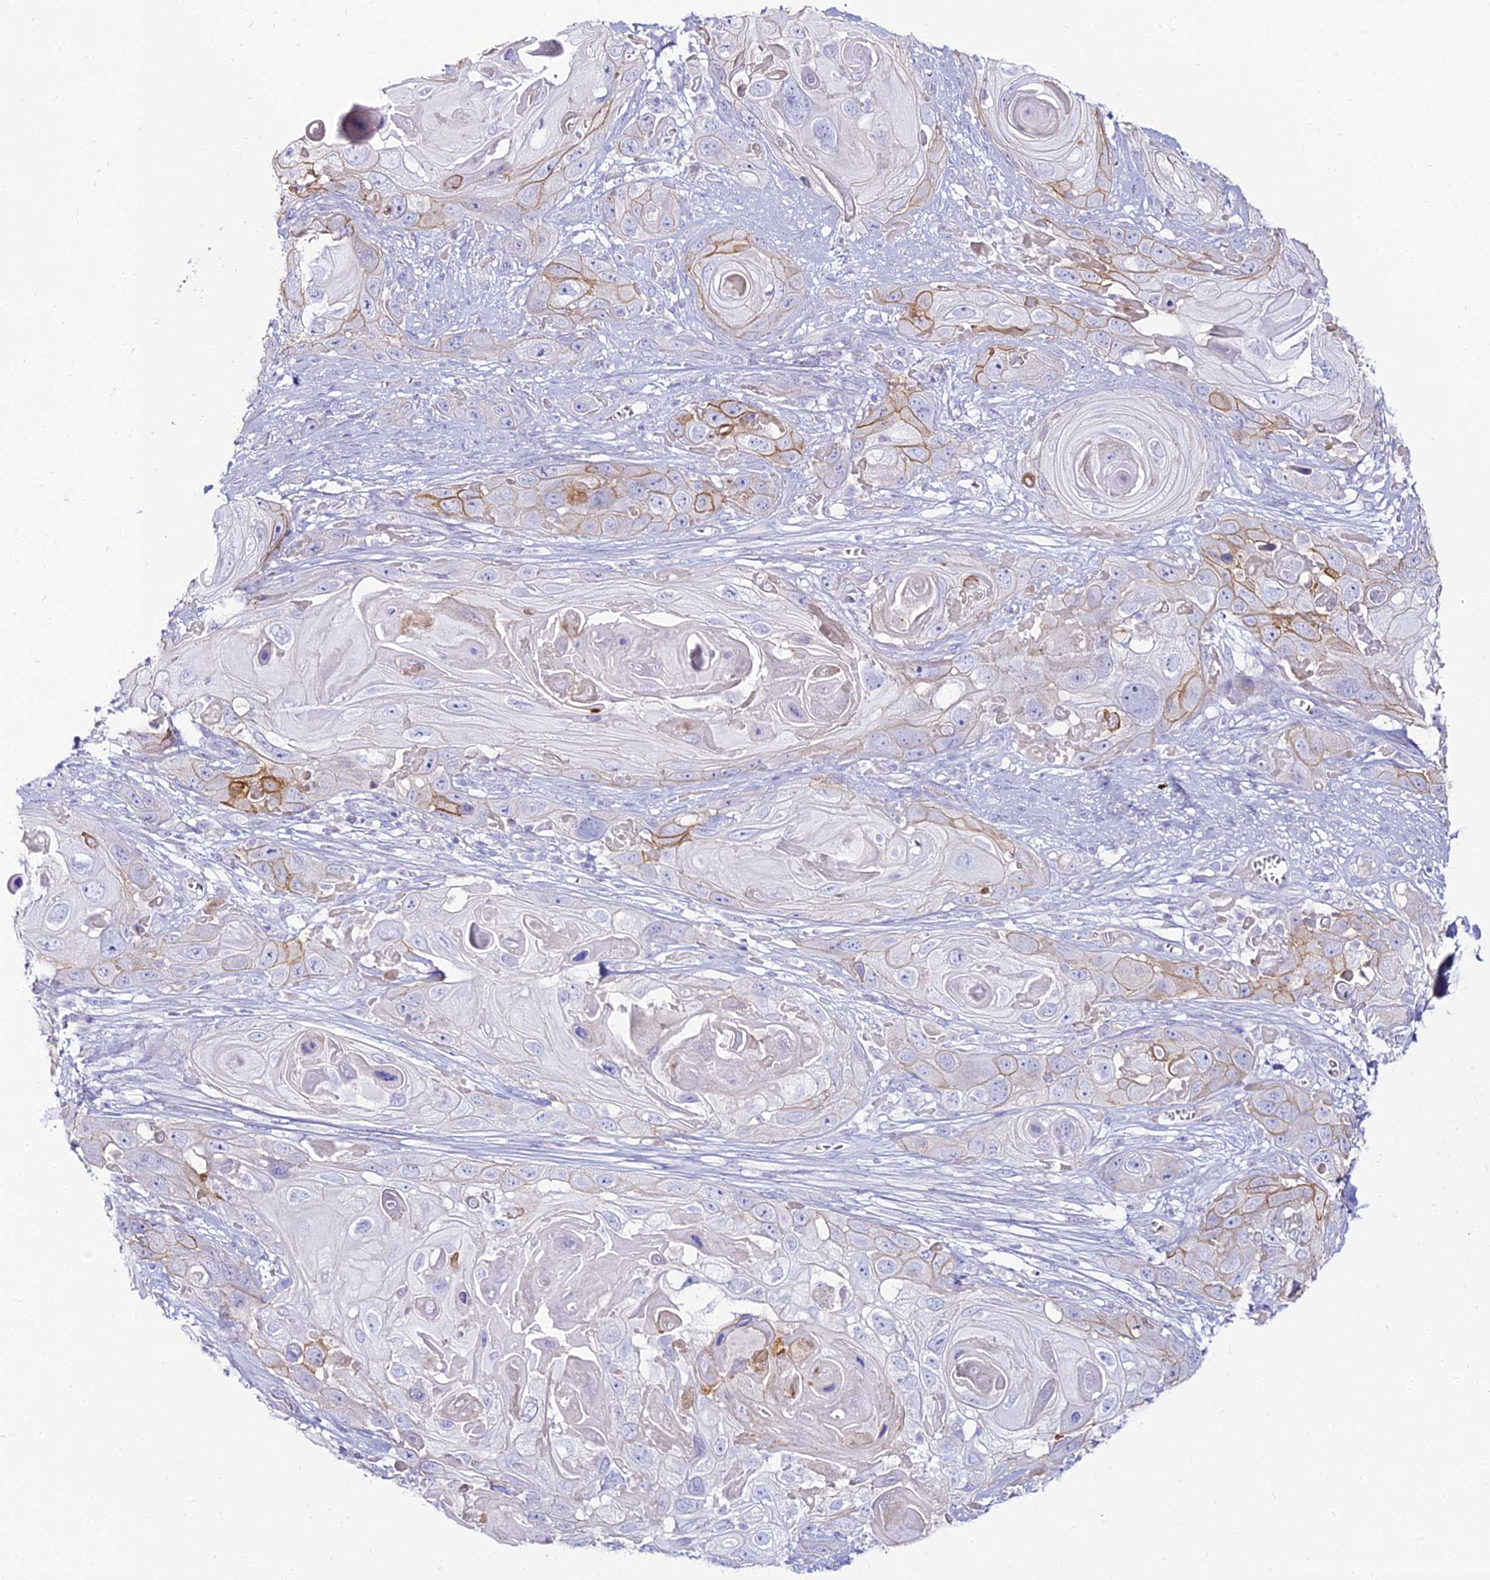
{"staining": {"intensity": "moderate", "quantity": "<25%", "location": "cytoplasmic/membranous"}, "tissue": "skin cancer", "cell_type": "Tumor cells", "image_type": "cancer", "snomed": [{"axis": "morphology", "description": "Squamous cell carcinoma, NOS"}, {"axis": "topography", "description": "Skin"}], "caption": "Immunohistochemistry (IHC) (DAB) staining of skin cancer exhibits moderate cytoplasmic/membranous protein staining in approximately <25% of tumor cells. (brown staining indicates protein expression, while blue staining denotes nuclei).", "gene": "ALPG", "patient": {"sex": "male", "age": 55}}